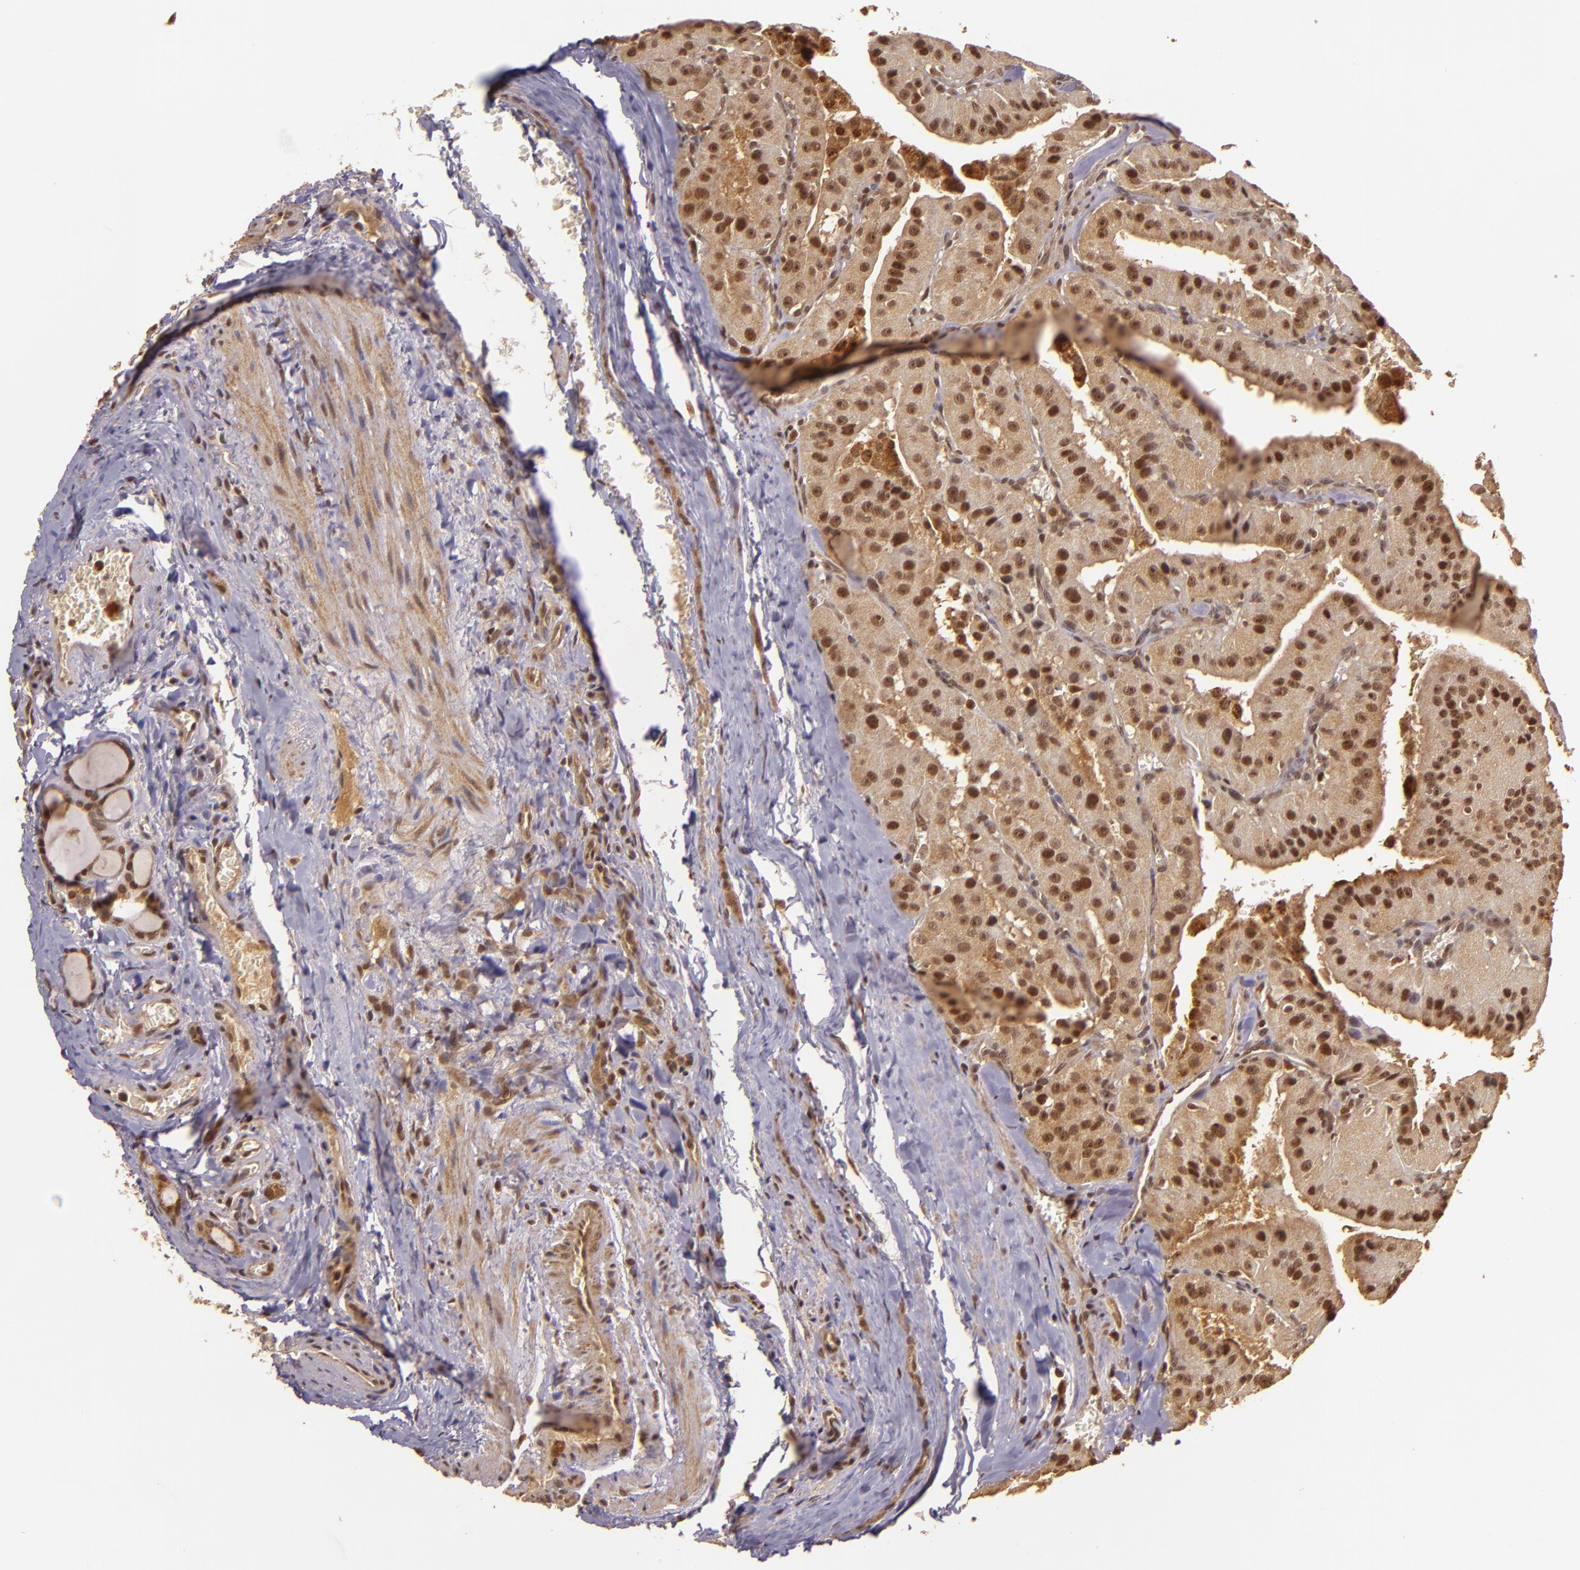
{"staining": {"intensity": "moderate", "quantity": ">75%", "location": "cytoplasmic/membranous,nuclear"}, "tissue": "thyroid cancer", "cell_type": "Tumor cells", "image_type": "cancer", "snomed": [{"axis": "morphology", "description": "Carcinoma, NOS"}, {"axis": "topography", "description": "Thyroid gland"}], "caption": "Human carcinoma (thyroid) stained for a protein (brown) displays moderate cytoplasmic/membranous and nuclear positive staining in approximately >75% of tumor cells.", "gene": "TXNRD2", "patient": {"sex": "male", "age": 76}}